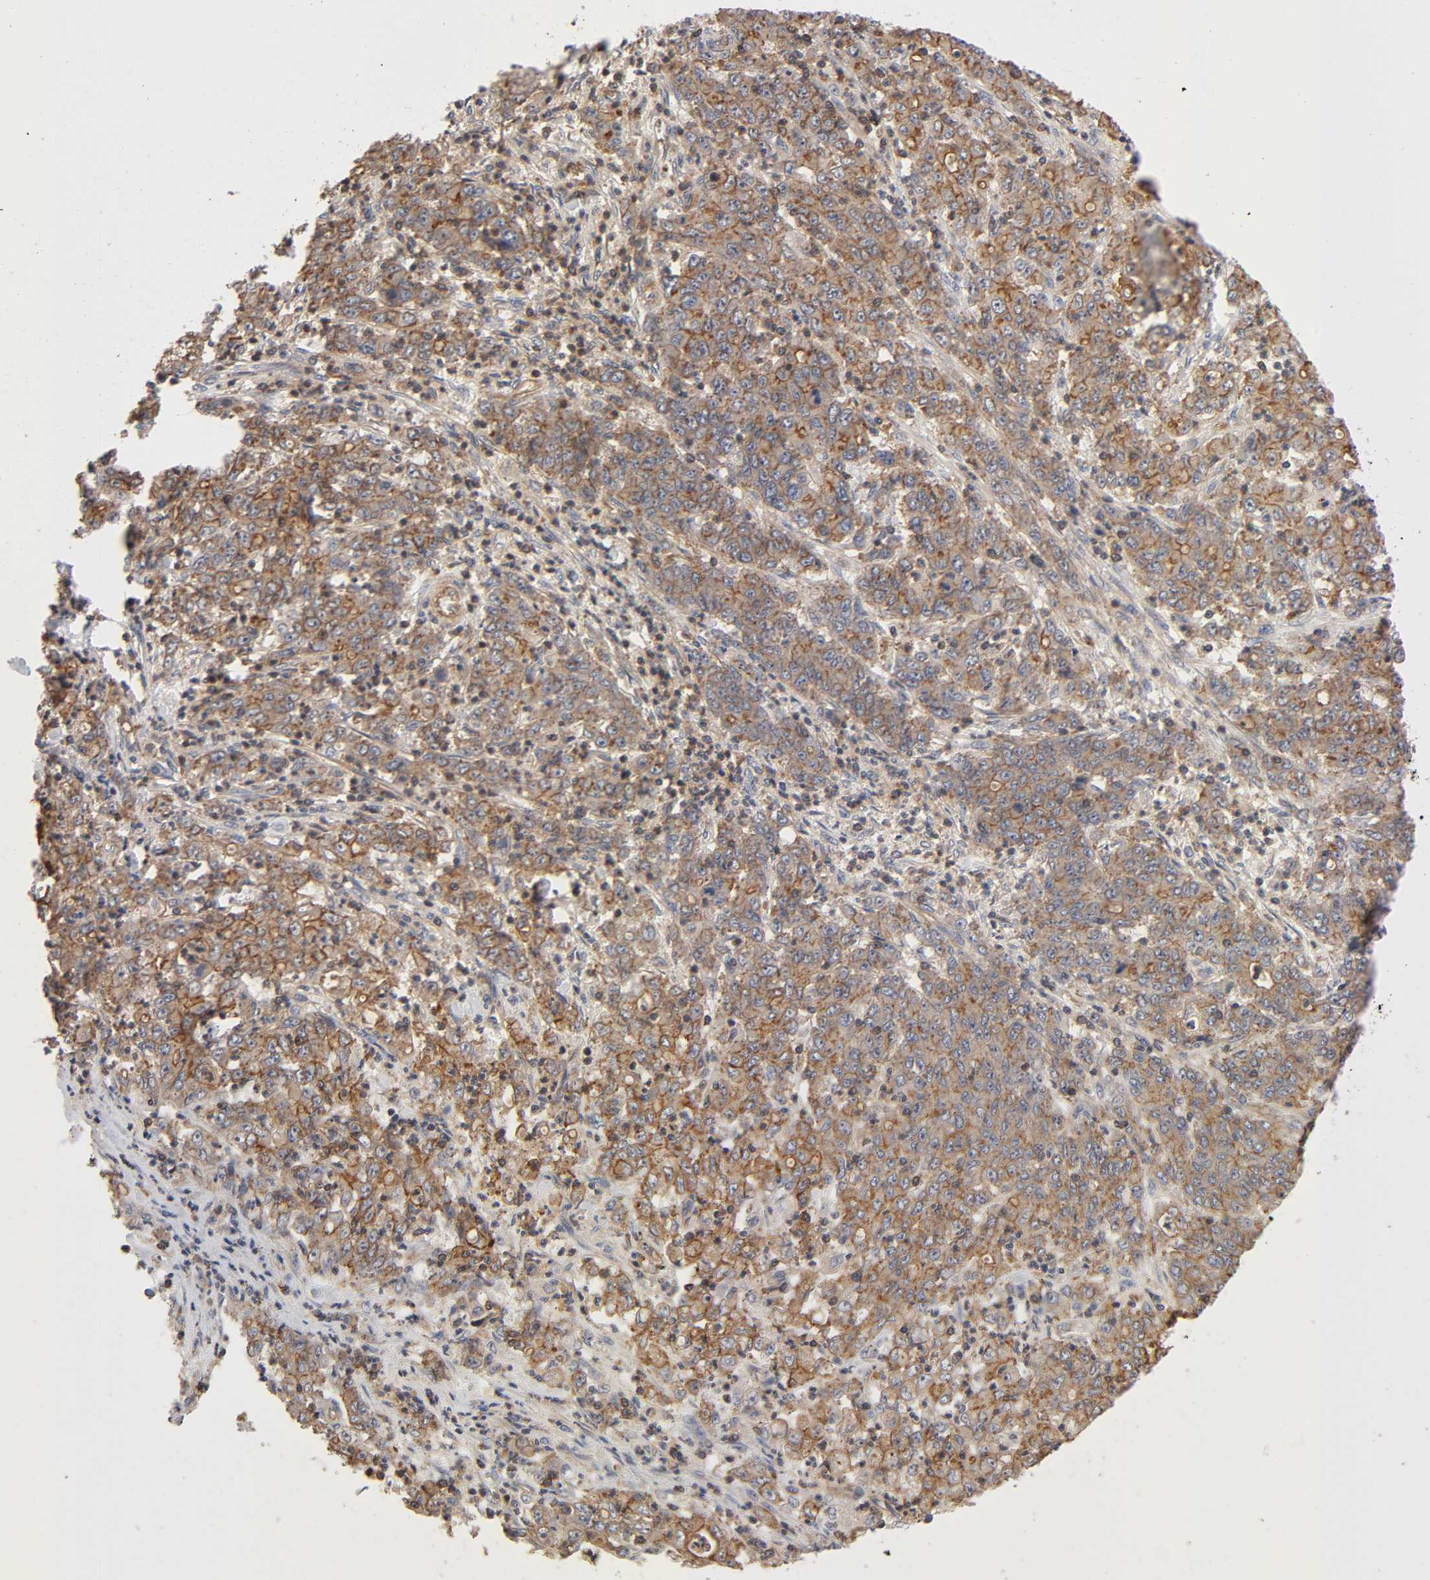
{"staining": {"intensity": "moderate", "quantity": ">75%", "location": "cytoplasmic/membranous"}, "tissue": "stomach cancer", "cell_type": "Tumor cells", "image_type": "cancer", "snomed": [{"axis": "morphology", "description": "Adenocarcinoma, NOS"}, {"axis": "topography", "description": "Stomach, lower"}], "caption": "Protein expression analysis of adenocarcinoma (stomach) displays moderate cytoplasmic/membranous positivity in about >75% of tumor cells.", "gene": "LAMTOR2", "patient": {"sex": "female", "age": 71}}